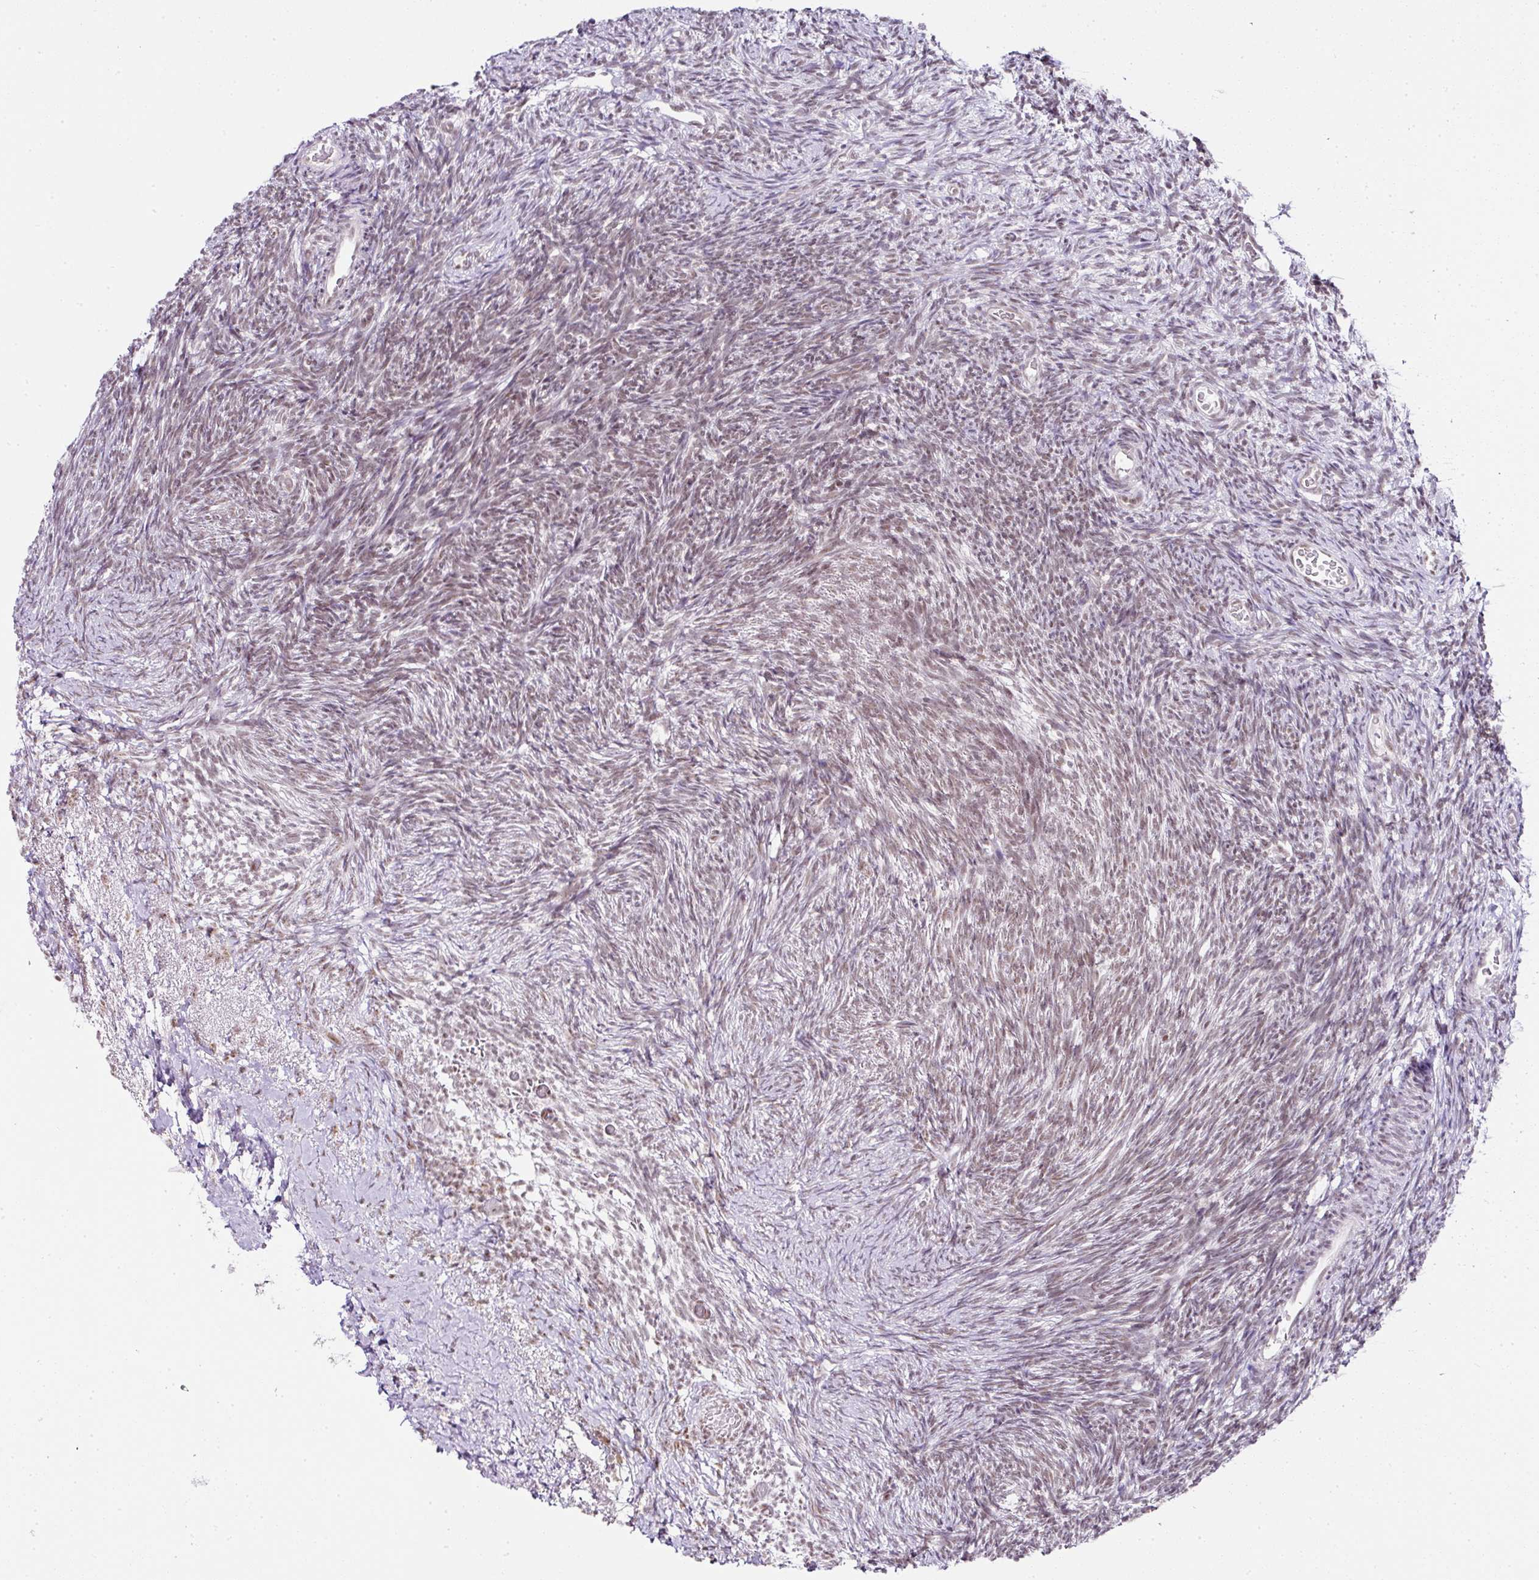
{"staining": {"intensity": "weak", "quantity": ">75%", "location": "cytoplasmic/membranous,nuclear"}, "tissue": "ovary", "cell_type": "Follicle cells", "image_type": "normal", "snomed": [{"axis": "morphology", "description": "Normal tissue, NOS"}, {"axis": "topography", "description": "Ovary"}], "caption": "Human ovary stained for a protein (brown) demonstrates weak cytoplasmic/membranous,nuclear positive staining in approximately >75% of follicle cells.", "gene": "FAM32A", "patient": {"sex": "female", "age": 39}}